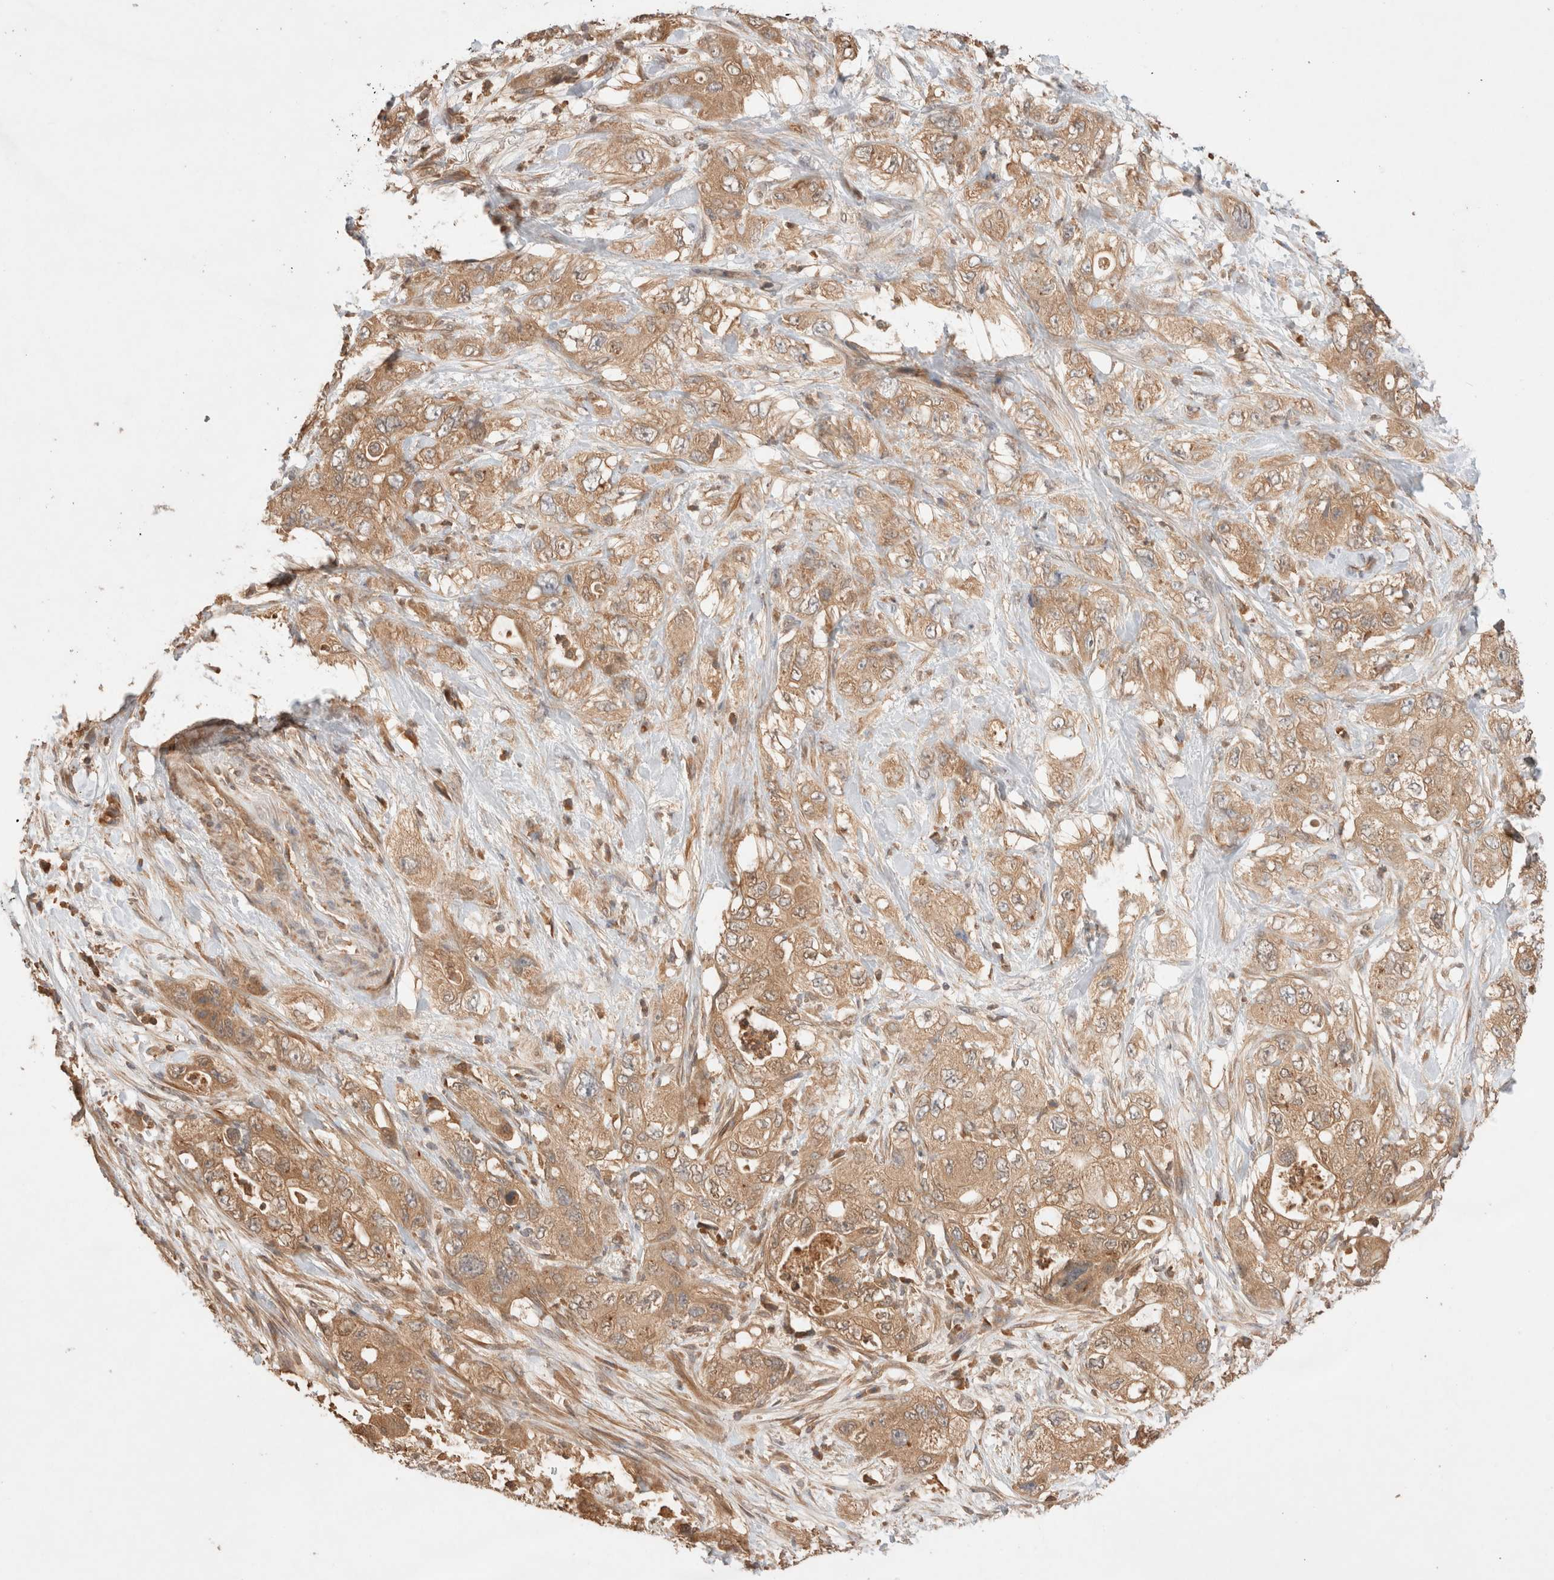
{"staining": {"intensity": "moderate", "quantity": ">75%", "location": "cytoplasmic/membranous"}, "tissue": "pancreatic cancer", "cell_type": "Tumor cells", "image_type": "cancer", "snomed": [{"axis": "morphology", "description": "Adenocarcinoma, NOS"}, {"axis": "topography", "description": "Pancreas"}], "caption": "The histopathology image shows staining of pancreatic cancer (adenocarcinoma), revealing moderate cytoplasmic/membranous protein staining (brown color) within tumor cells.", "gene": "CARNMT1", "patient": {"sex": "female", "age": 73}}